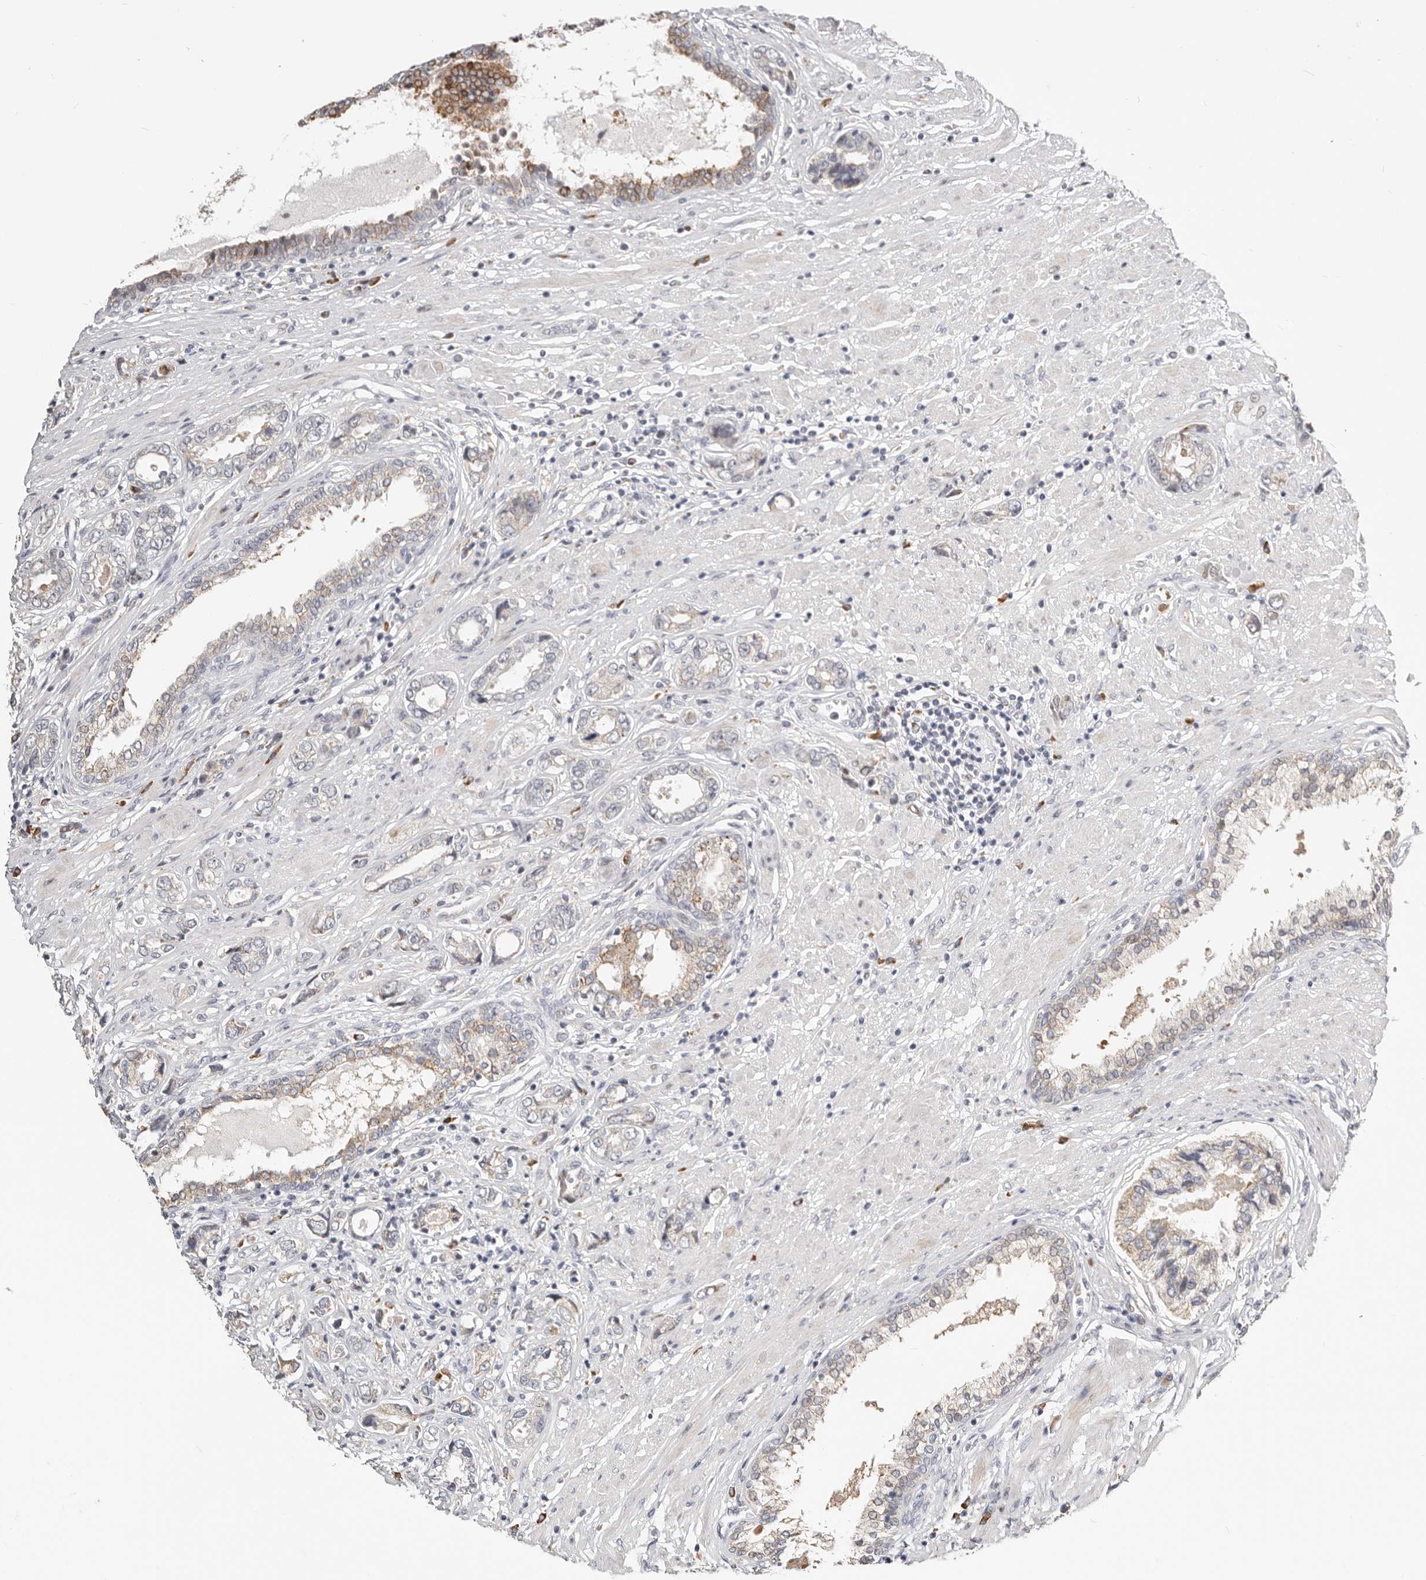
{"staining": {"intensity": "negative", "quantity": "none", "location": "none"}, "tissue": "prostate cancer", "cell_type": "Tumor cells", "image_type": "cancer", "snomed": [{"axis": "morphology", "description": "Adenocarcinoma, High grade"}, {"axis": "topography", "description": "Prostate"}], "caption": "Protein analysis of prostate adenocarcinoma (high-grade) shows no significant staining in tumor cells. (Immunohistochemistry, brightfield microscopy, high magnification).", "gene": "IL32", "patient": {"sex": "male", "age": 61}}